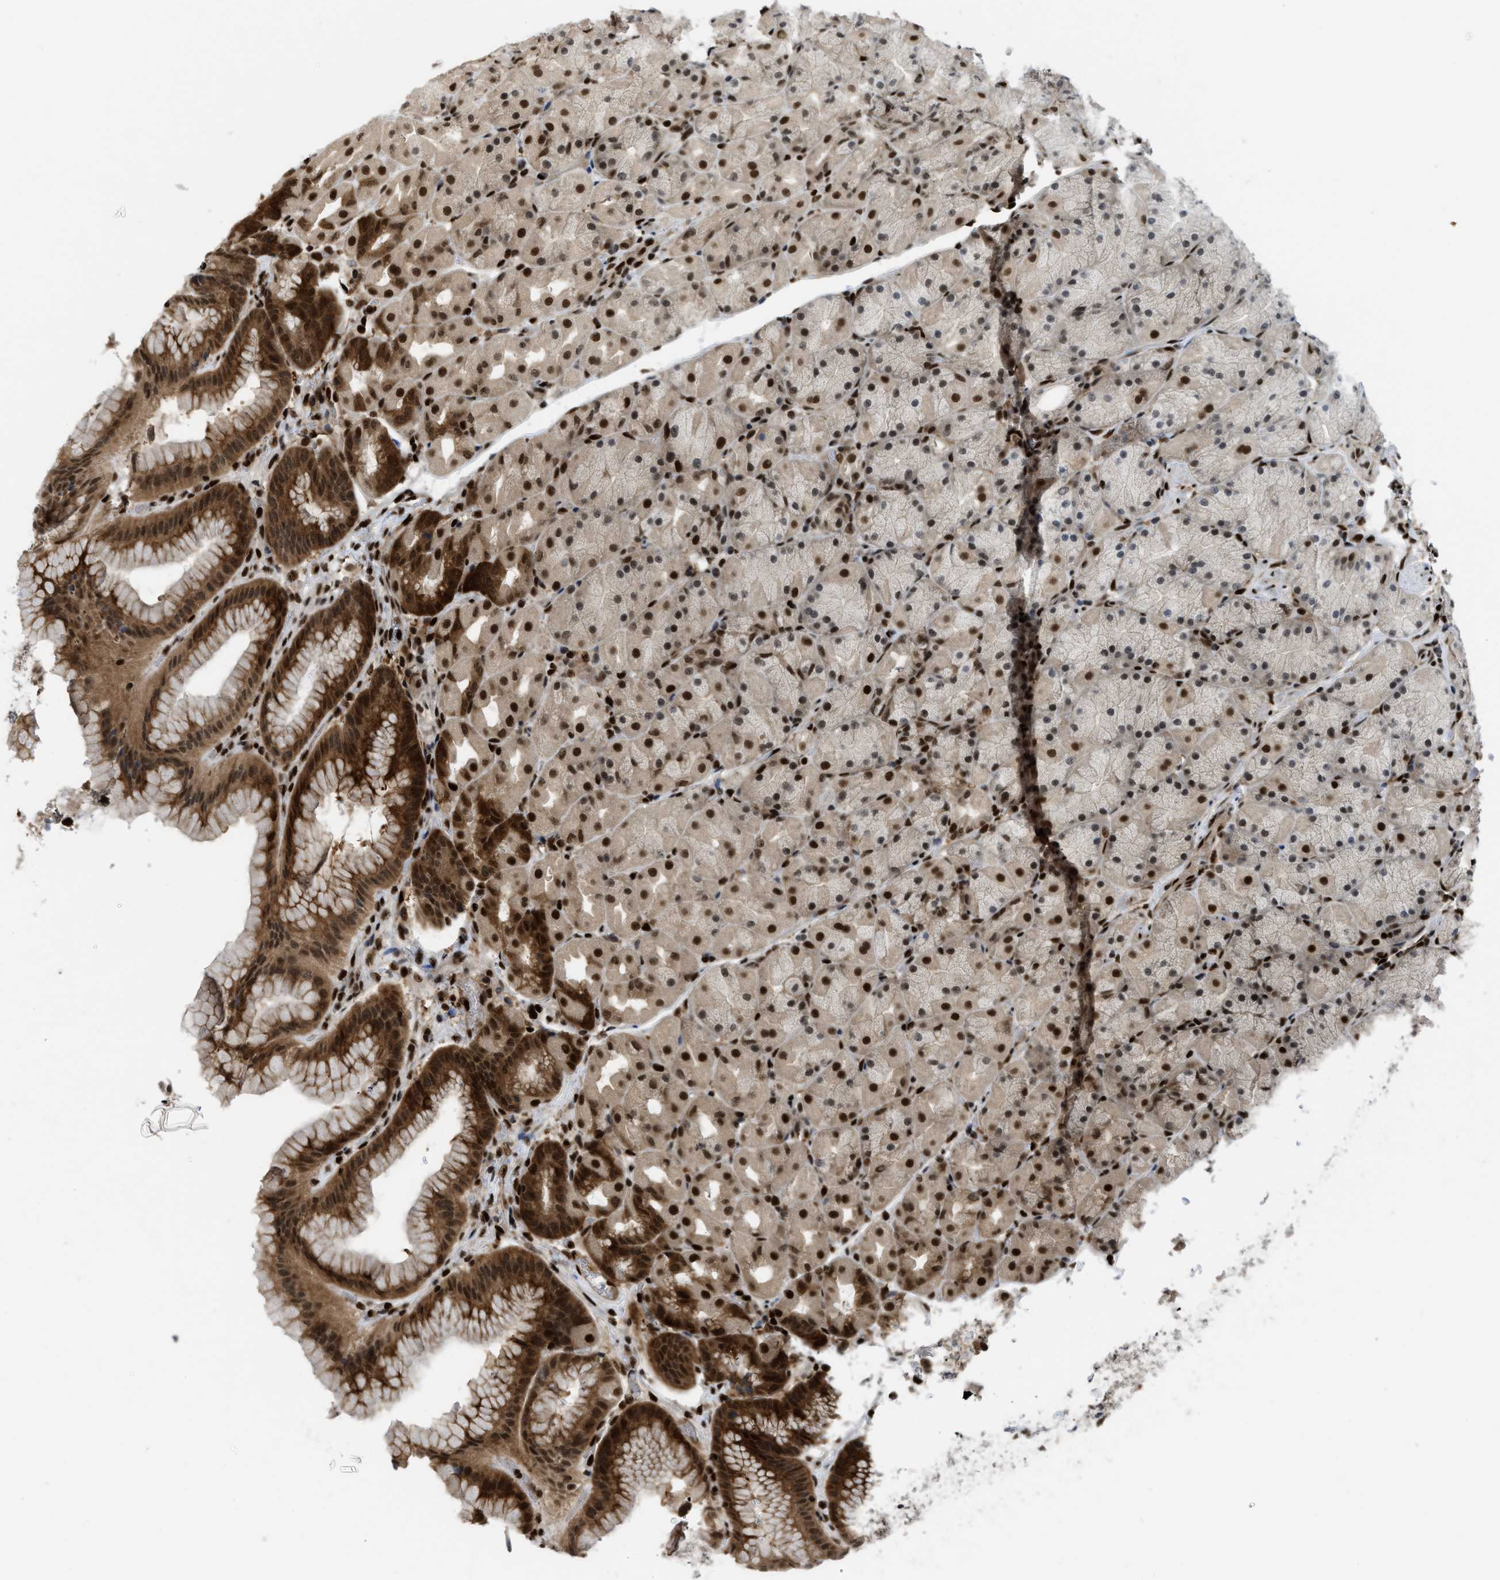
{"staining": {"intensity": "strong", "quantity": "25%-75%", "location": "cytoplasmic/membranous,nuclear"}, "tissue": "stomach", "cell_type": "Glandular cells", "image_type": "normal", "snomed": [{"axis": "morphology", "description": "Normal tissue, NOS"}, {"axis": "morphology", "description": "Carcinoid, malignant, NOS"}, {"axis": "topography", "description": "Stomach, upper"}], "caption": "Brown immunohistochemical staining in unremarkable human stomach demonstrates strong cytoplasmic/membranous,nuclear expression in approximately 25%-75% of glandular cells. (Stains: DAB in brown, nuclei in blue, Microscopy: brightfield microscopy at high magnification).", "gene": "RFX5", "patient": {"sex": "male", "age": 39}}